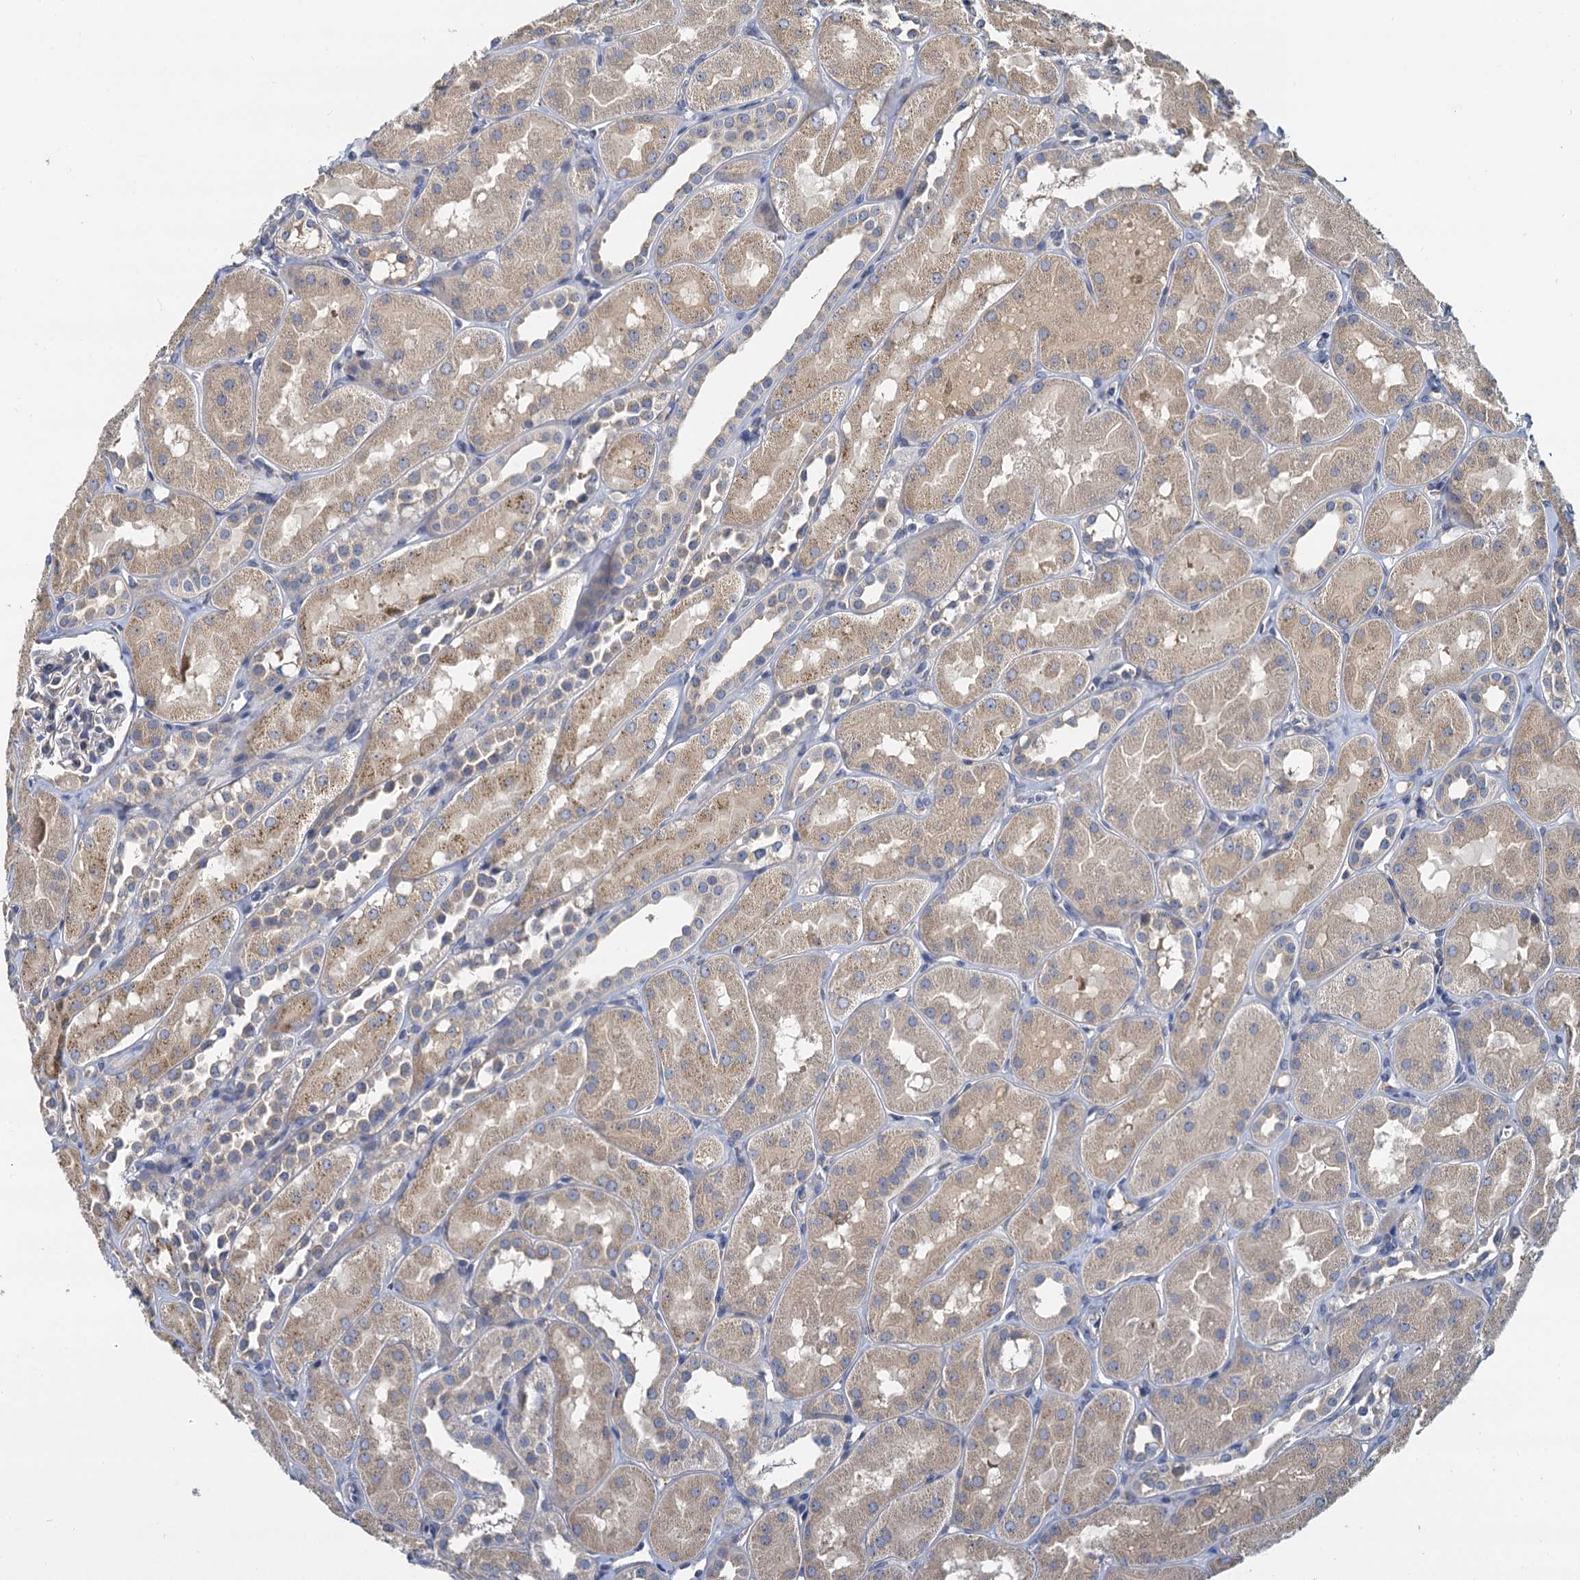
{"staining": {"intensity": "negative", "quantity": "none", "location": "none"}, "tissue": "kidney", "cell_type": "Cells in glomeruli", "image_type": "normal", "snomed": [{"axis": "morphology", "description": "Normal tissue, NOS"}, {"axis": "topography", "description": "Kidney"}, {"axis": "topography", "description": "Urinary bladder"}], "caption": "Histopathology image shows no significant protein staining in cells in glomeruli of benign kidney. The staining is performed using DAB brown chromogen with nuclei counter-stained in using hematoxylin.", "gene": "NKAPD1", "patient": {"sex": "male", "age": 16}}